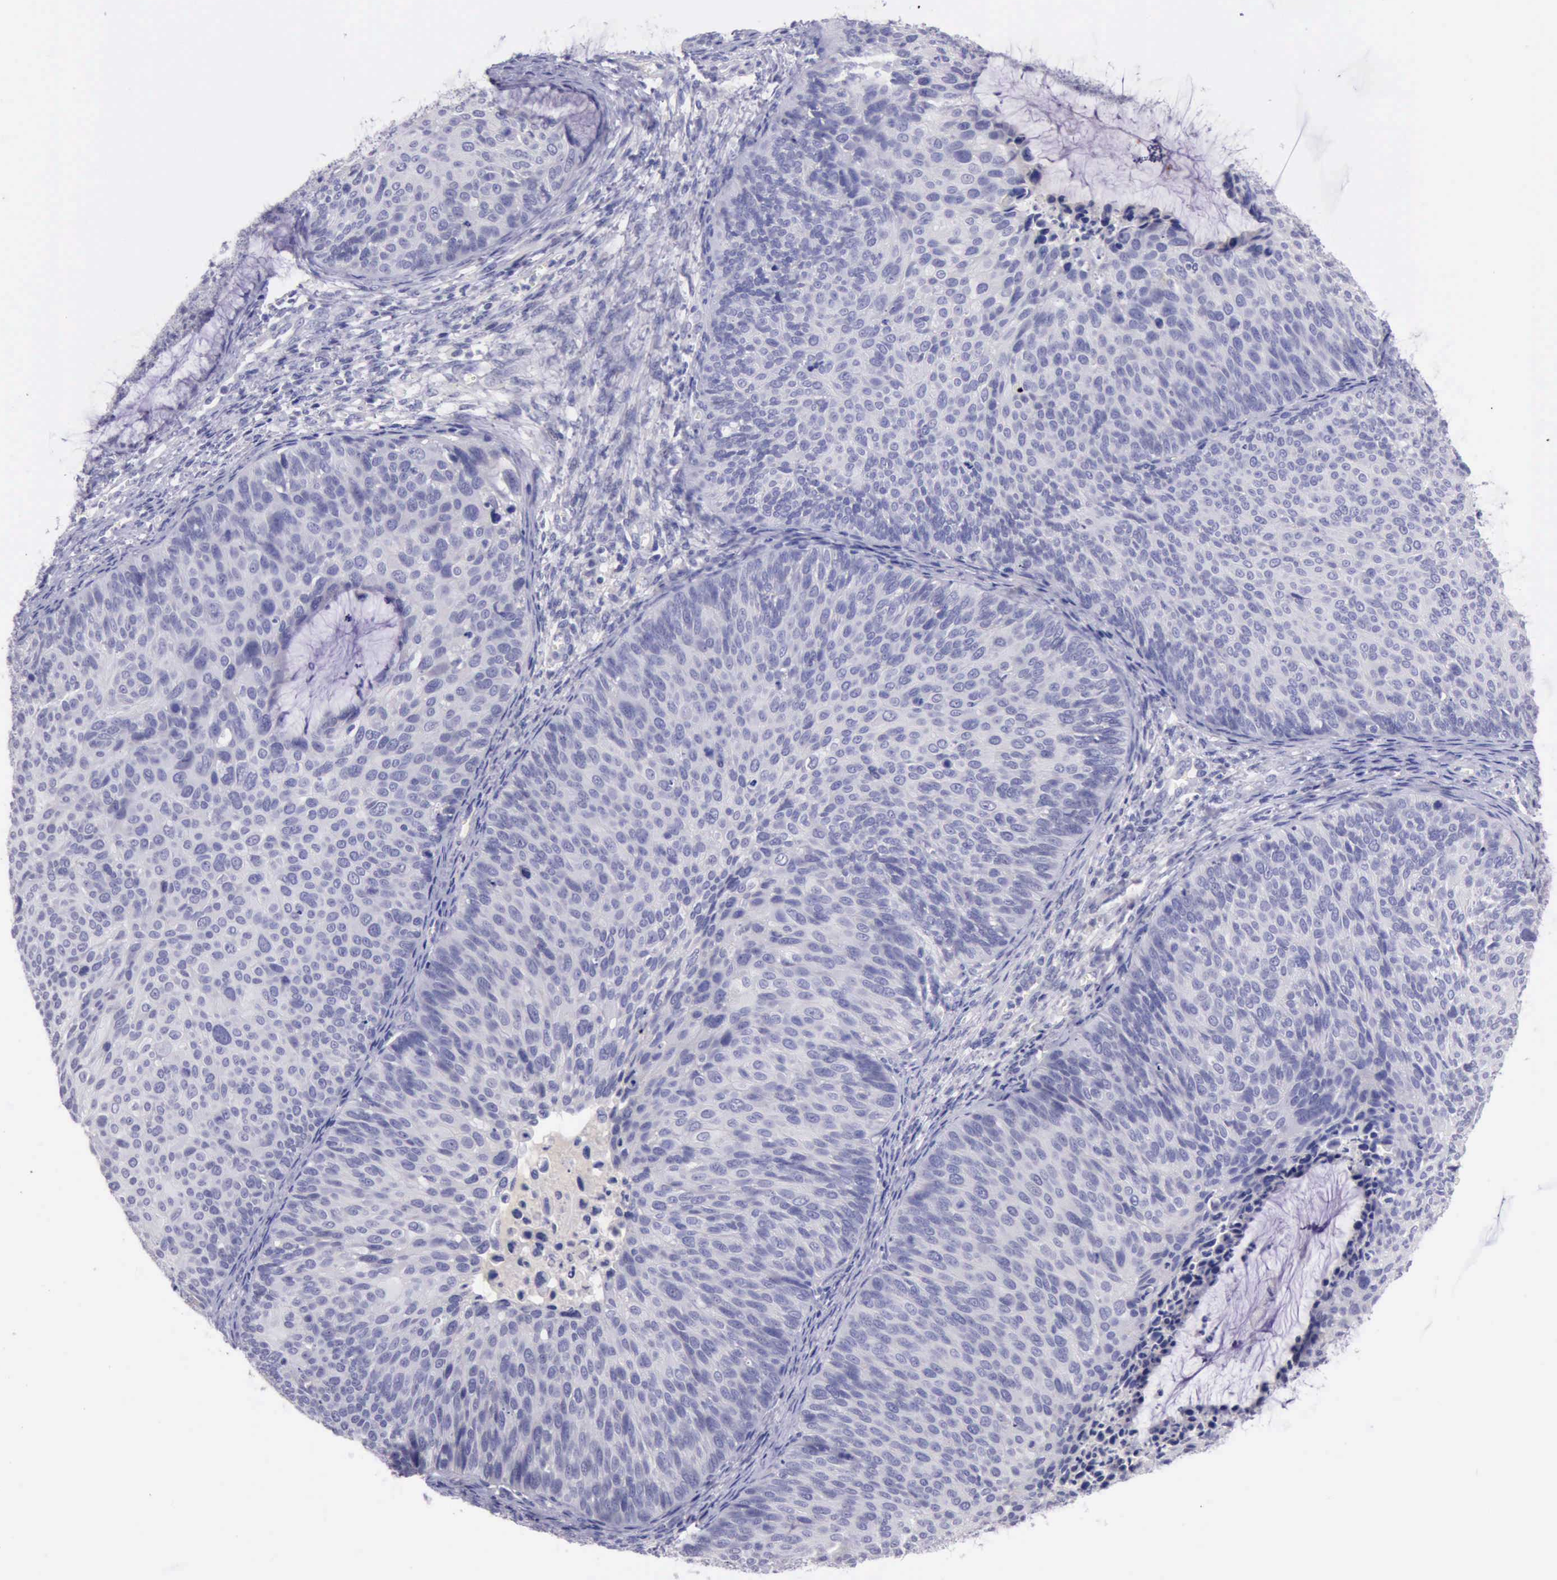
{"staining": {"intensity": "negative", "quantity": "none", "location": "none"}, "tissue": "cervical cancer", "cell_type": "Tumor cells", "image_type": "cancer", "snomed": [{"axis": "morphology", "description": "Squamous cell carcinoma, NOS"}, {"axis": "topography", "description": "Cervix"}], "caption": "Immunohistochemistry photomicrograph of neoplastic tissue: cervical squamous cell carcinoma stained with DAB exhibits no significant protein staining in tumor cells.", "gene": "LRFN5", "patient": {"sex": "female", "age": 36}}